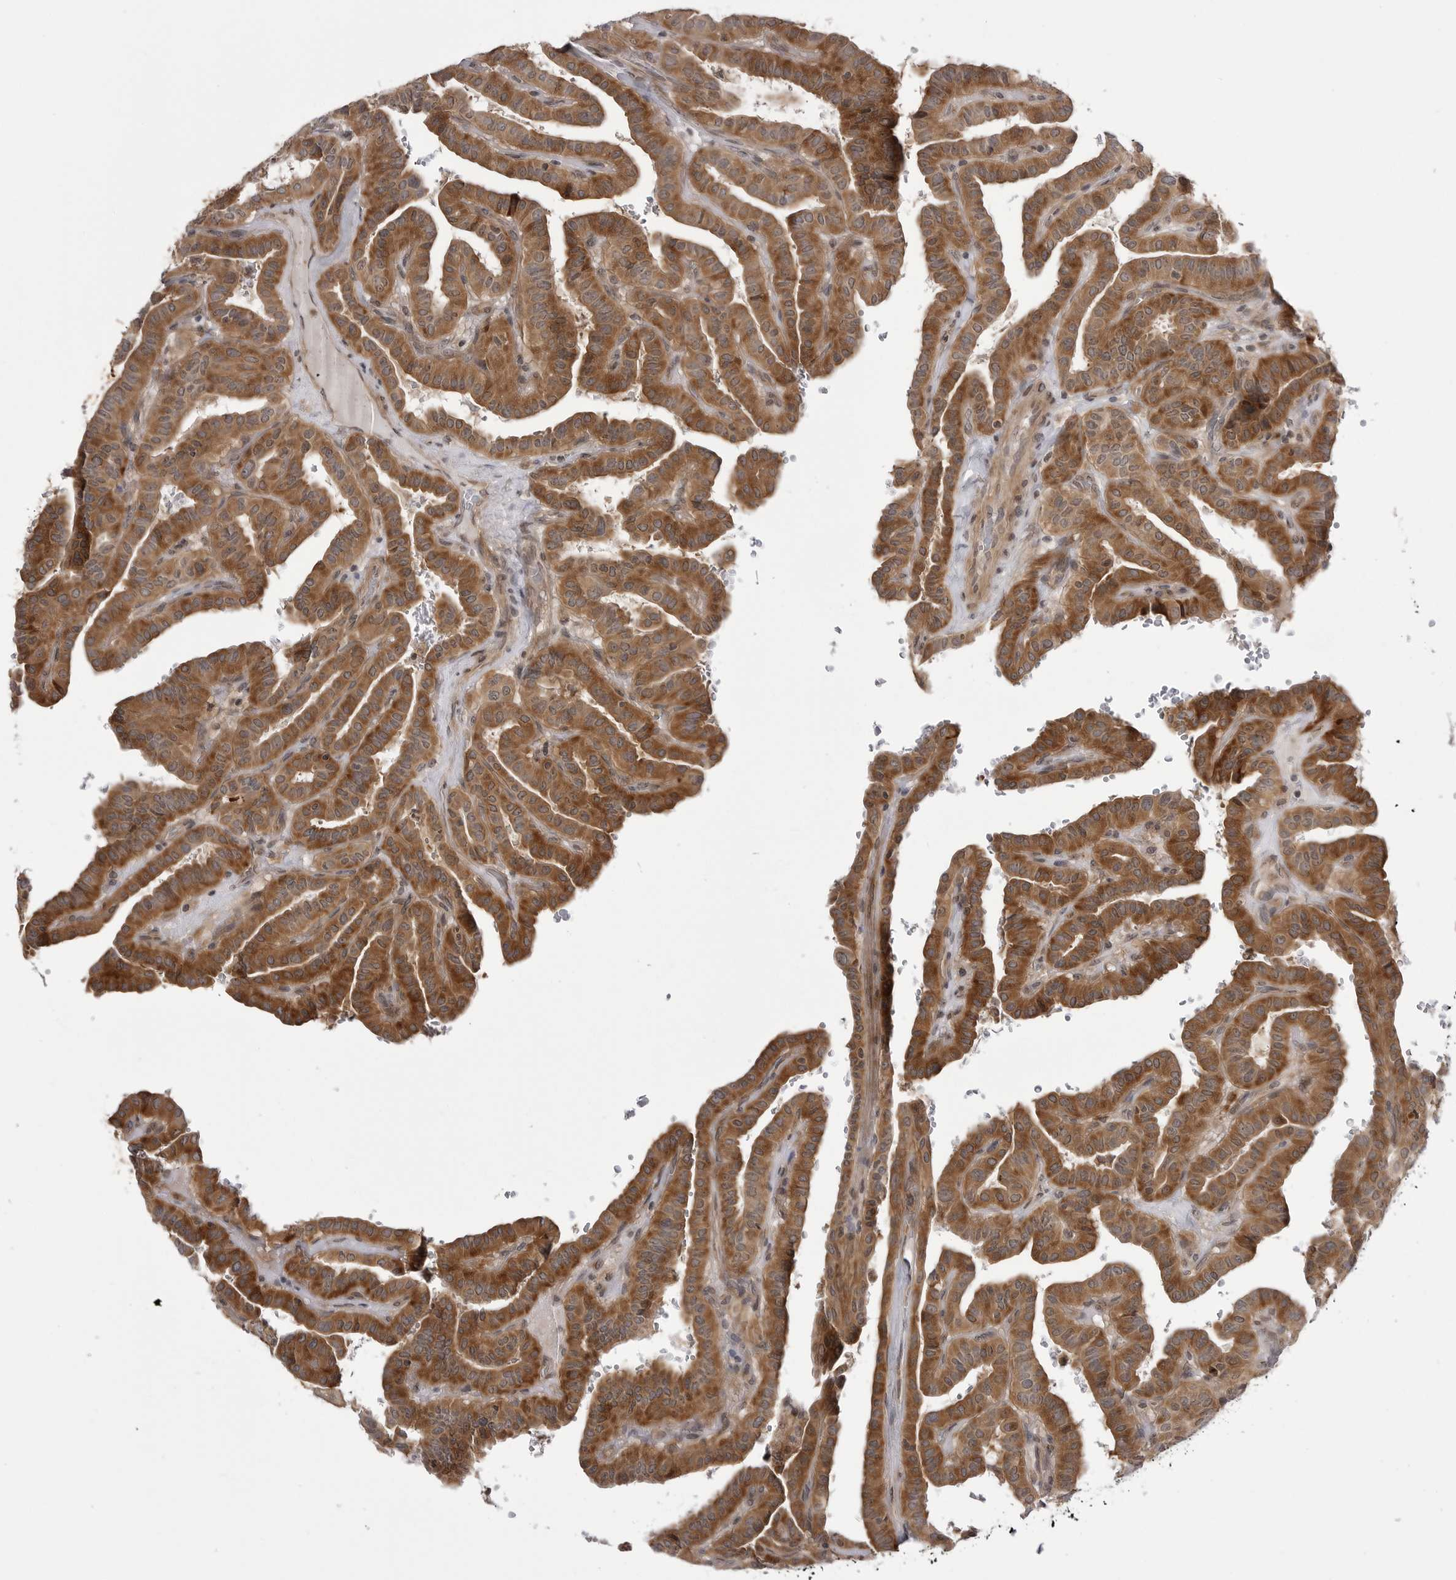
{"staining": {"intensity": "moderate", "quantity": ">75%", "location": "cytoplasmic/membranous"}, "tissue": "thyroid cancer", "cell_type": "Tumor cells", "image_type": "cancer", "snomed": [{"axis": "morphology", "description": "Papillary adenocarcinoma, NOS"}, {"axis": "topography", "description": "Thyroid gland"}], "caption": "Thyroid cancer (papillary adenocarcinoma) was stained to show a protein in brown. There is medium levels of moderate cytoplasmic/membranous staining in approximately >75% of tumor cells. The protein of interest is shown in brown color, while the nuclei are stained blue.", "gene": "CCDC18", "patient": {"sex": "male", "age": 77}}